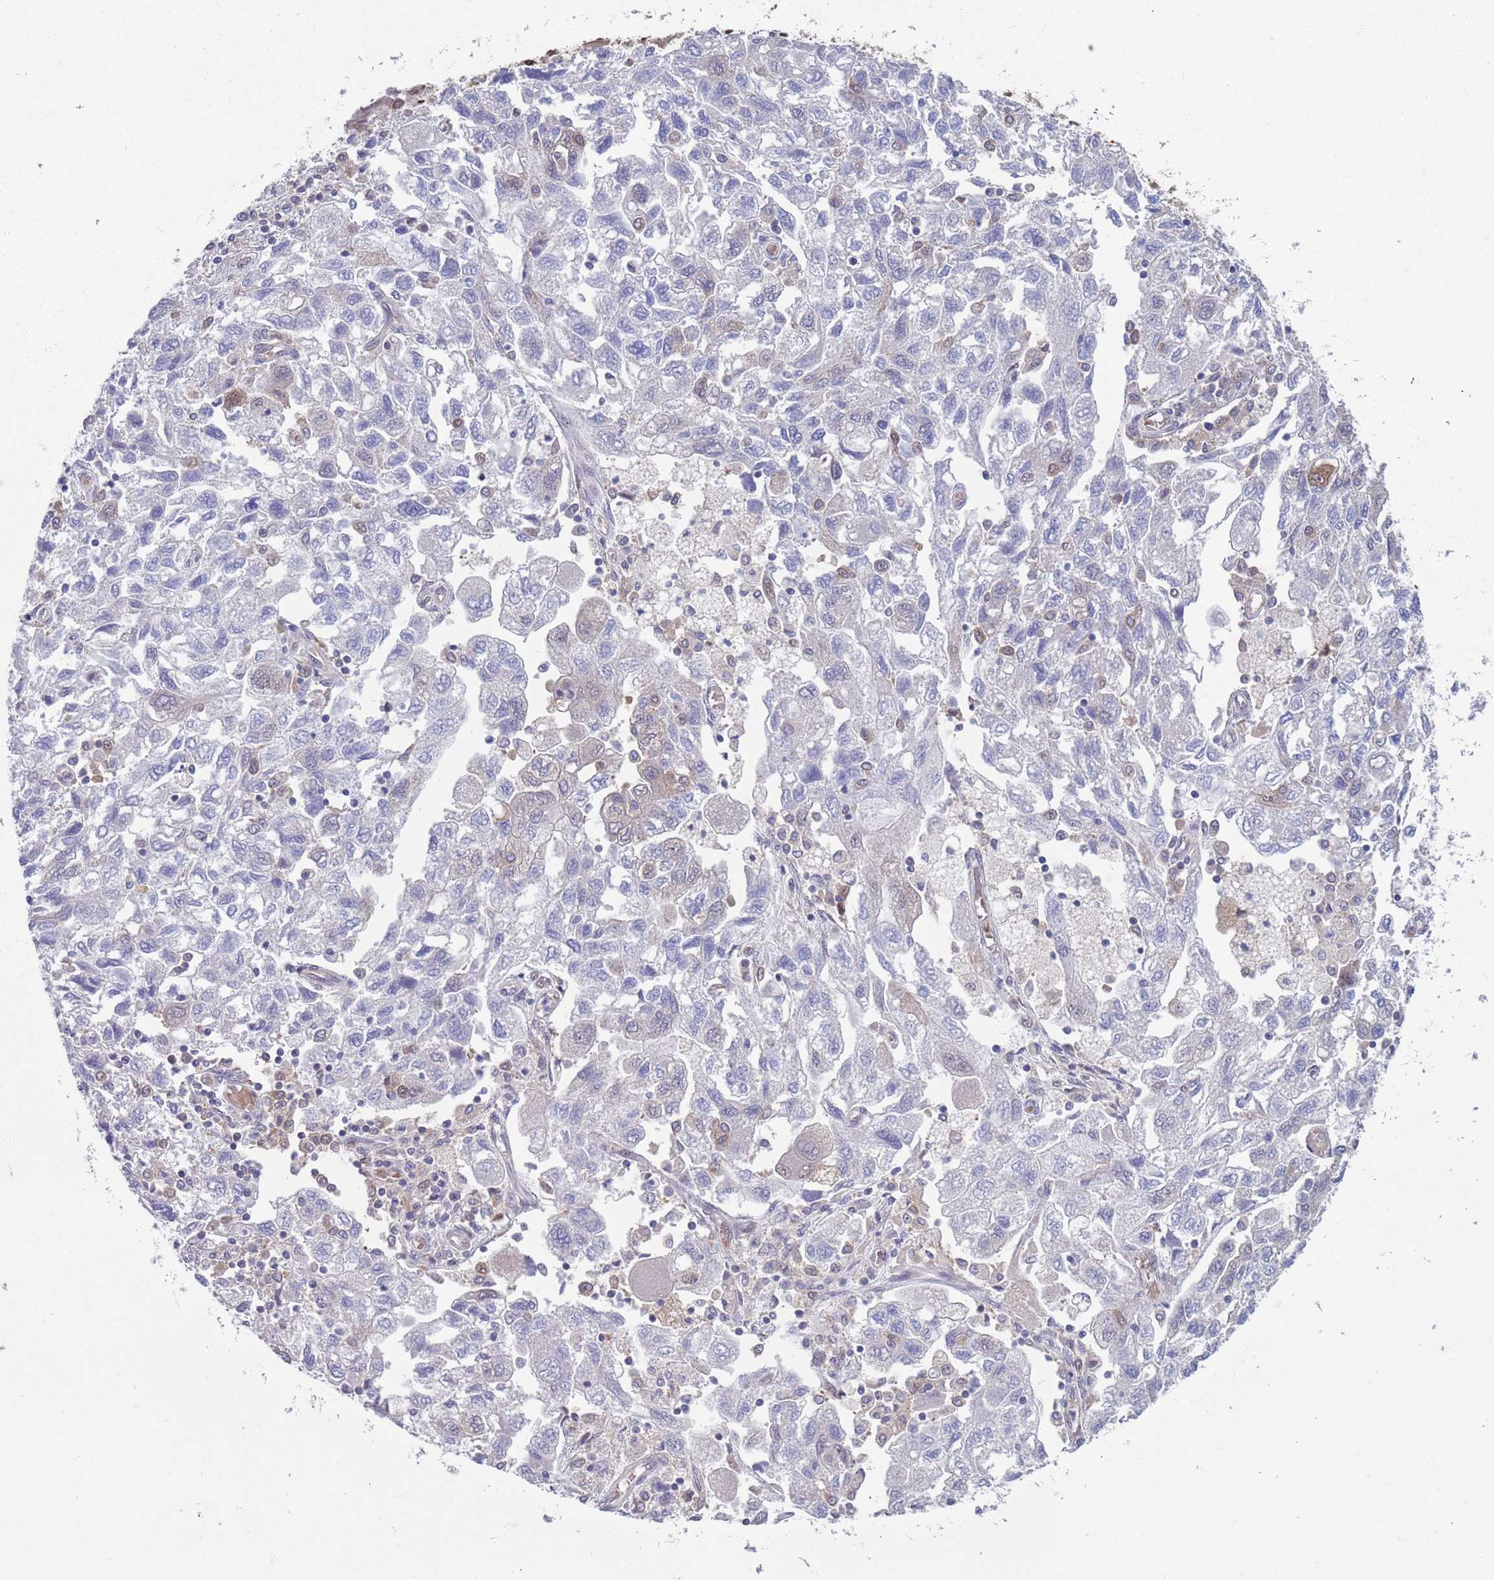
{"staining": {"intensity": "negative", "quantity": "none", "location": "none"}, "tissue": "ovarian cancer", "cell_type": "Tumor cells", "image_type": "cancer", "snomed": [{"axis": "morphology", "description": "Carcinoma, NOS"}, {"axis": "morphology", "description": "Cystadenocarcinoma, serous, NOS"}, {"axis": "topography", "description": "Ovary"}], "caption": "Immunohistochemistry (IHC) of human carcinoma (ovarian) exhibits no expression in tumor cells.", "gene": "CLNS1A", "patient": {"sex": "female", "age": 69}}